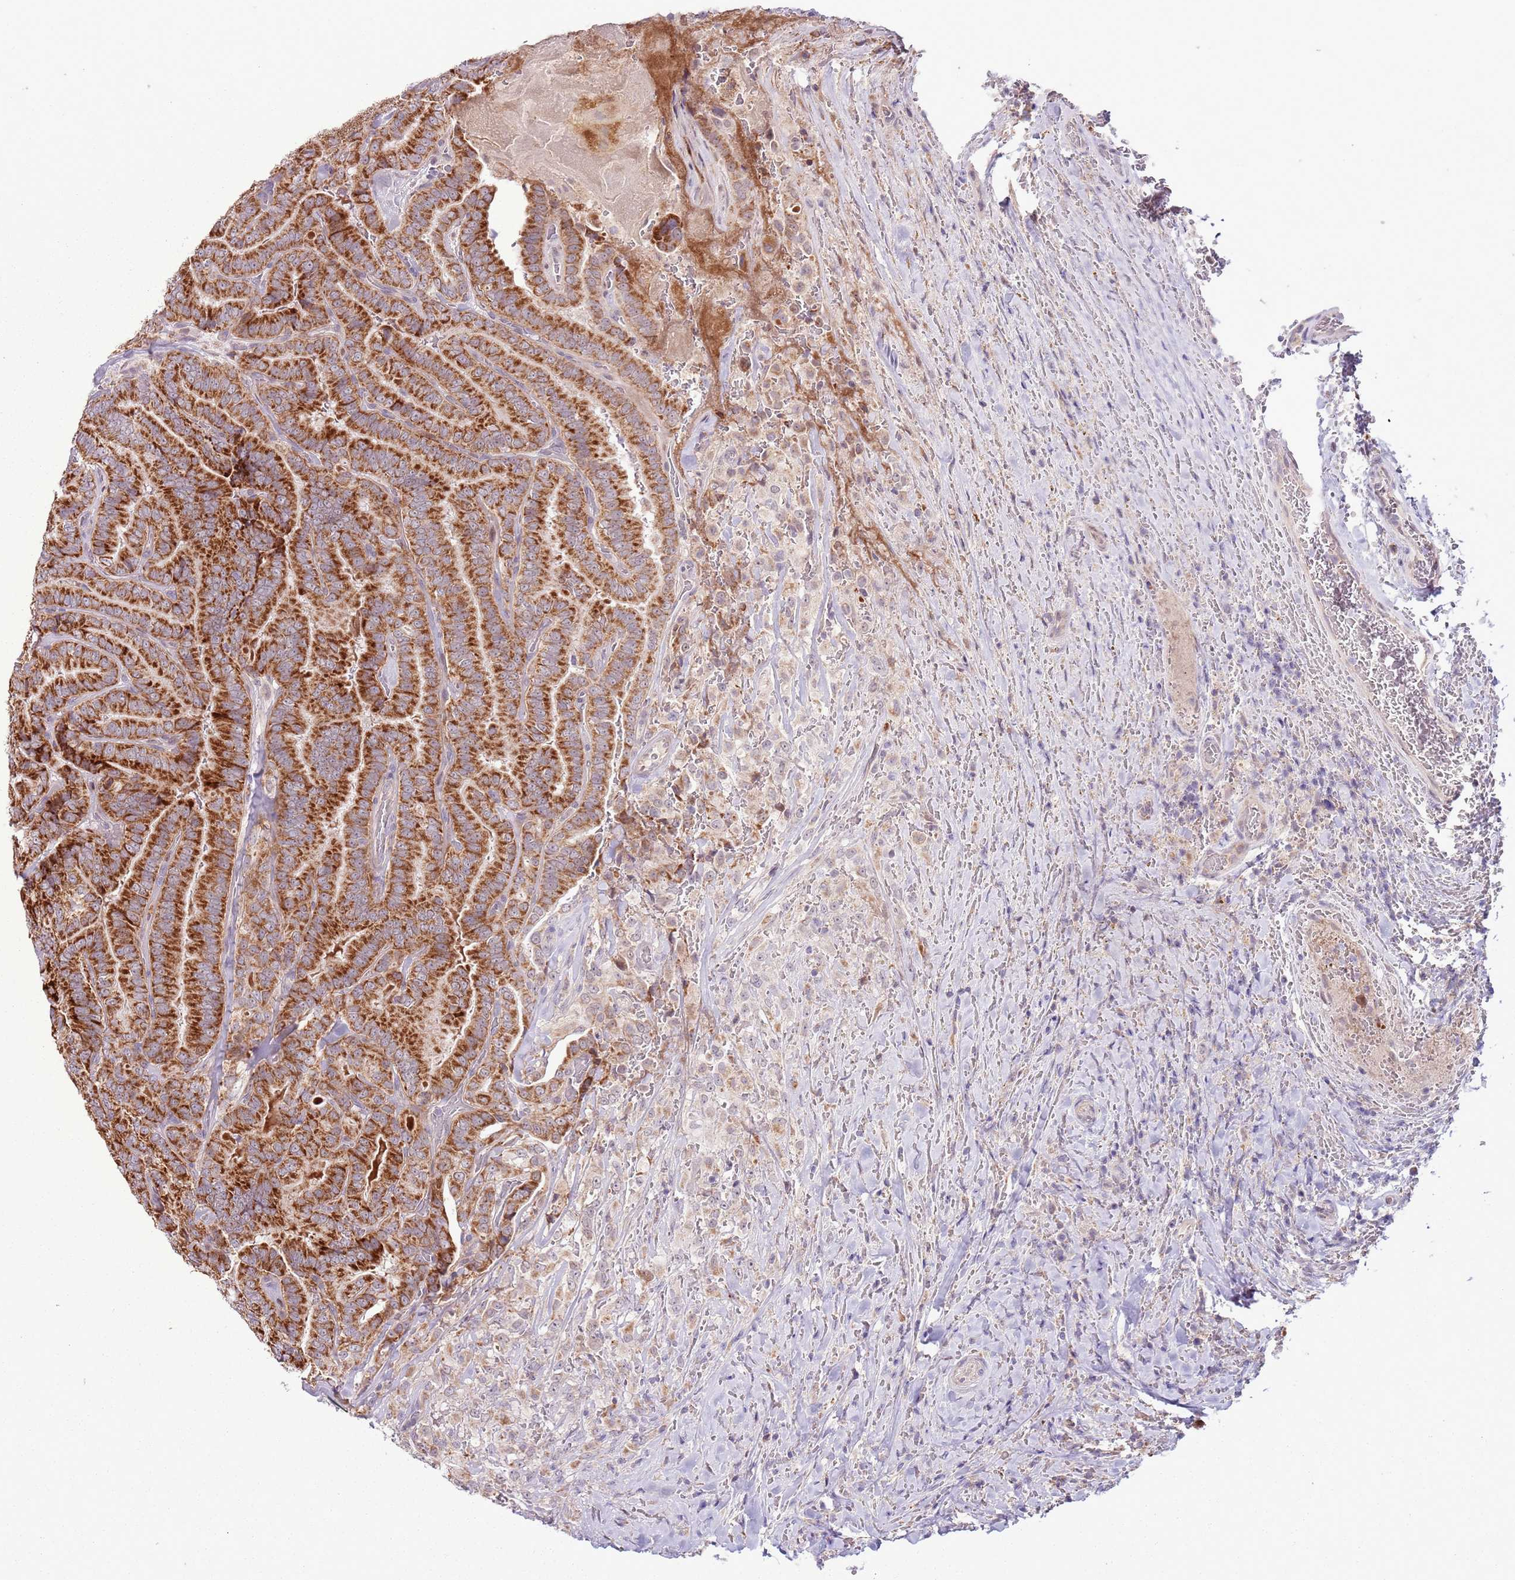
{"staining": {"intensity": "strong", "quantity": ">75%", "location": "cytoplasmic/membranous"}, "tissue": "thyroid cancer", "cell_type": "Tumor cells", "image_type": "cancer", "snomed": [{"axis": "morphology", "description": "Papillary adenocarcinoma, NOS"}, {"axis": "topography", "description": "Thyroid gland"}], "caption": "Tumor cells reveal strong cytoplasmic/membranous expression in approximately >75% of cells in thyroid papillary adenocarcinoma. (Brightfield microscopy of DAB IHC at high magnification).", "gene": "MLLT11", "patient": {"sex": "male", "age": 61}}